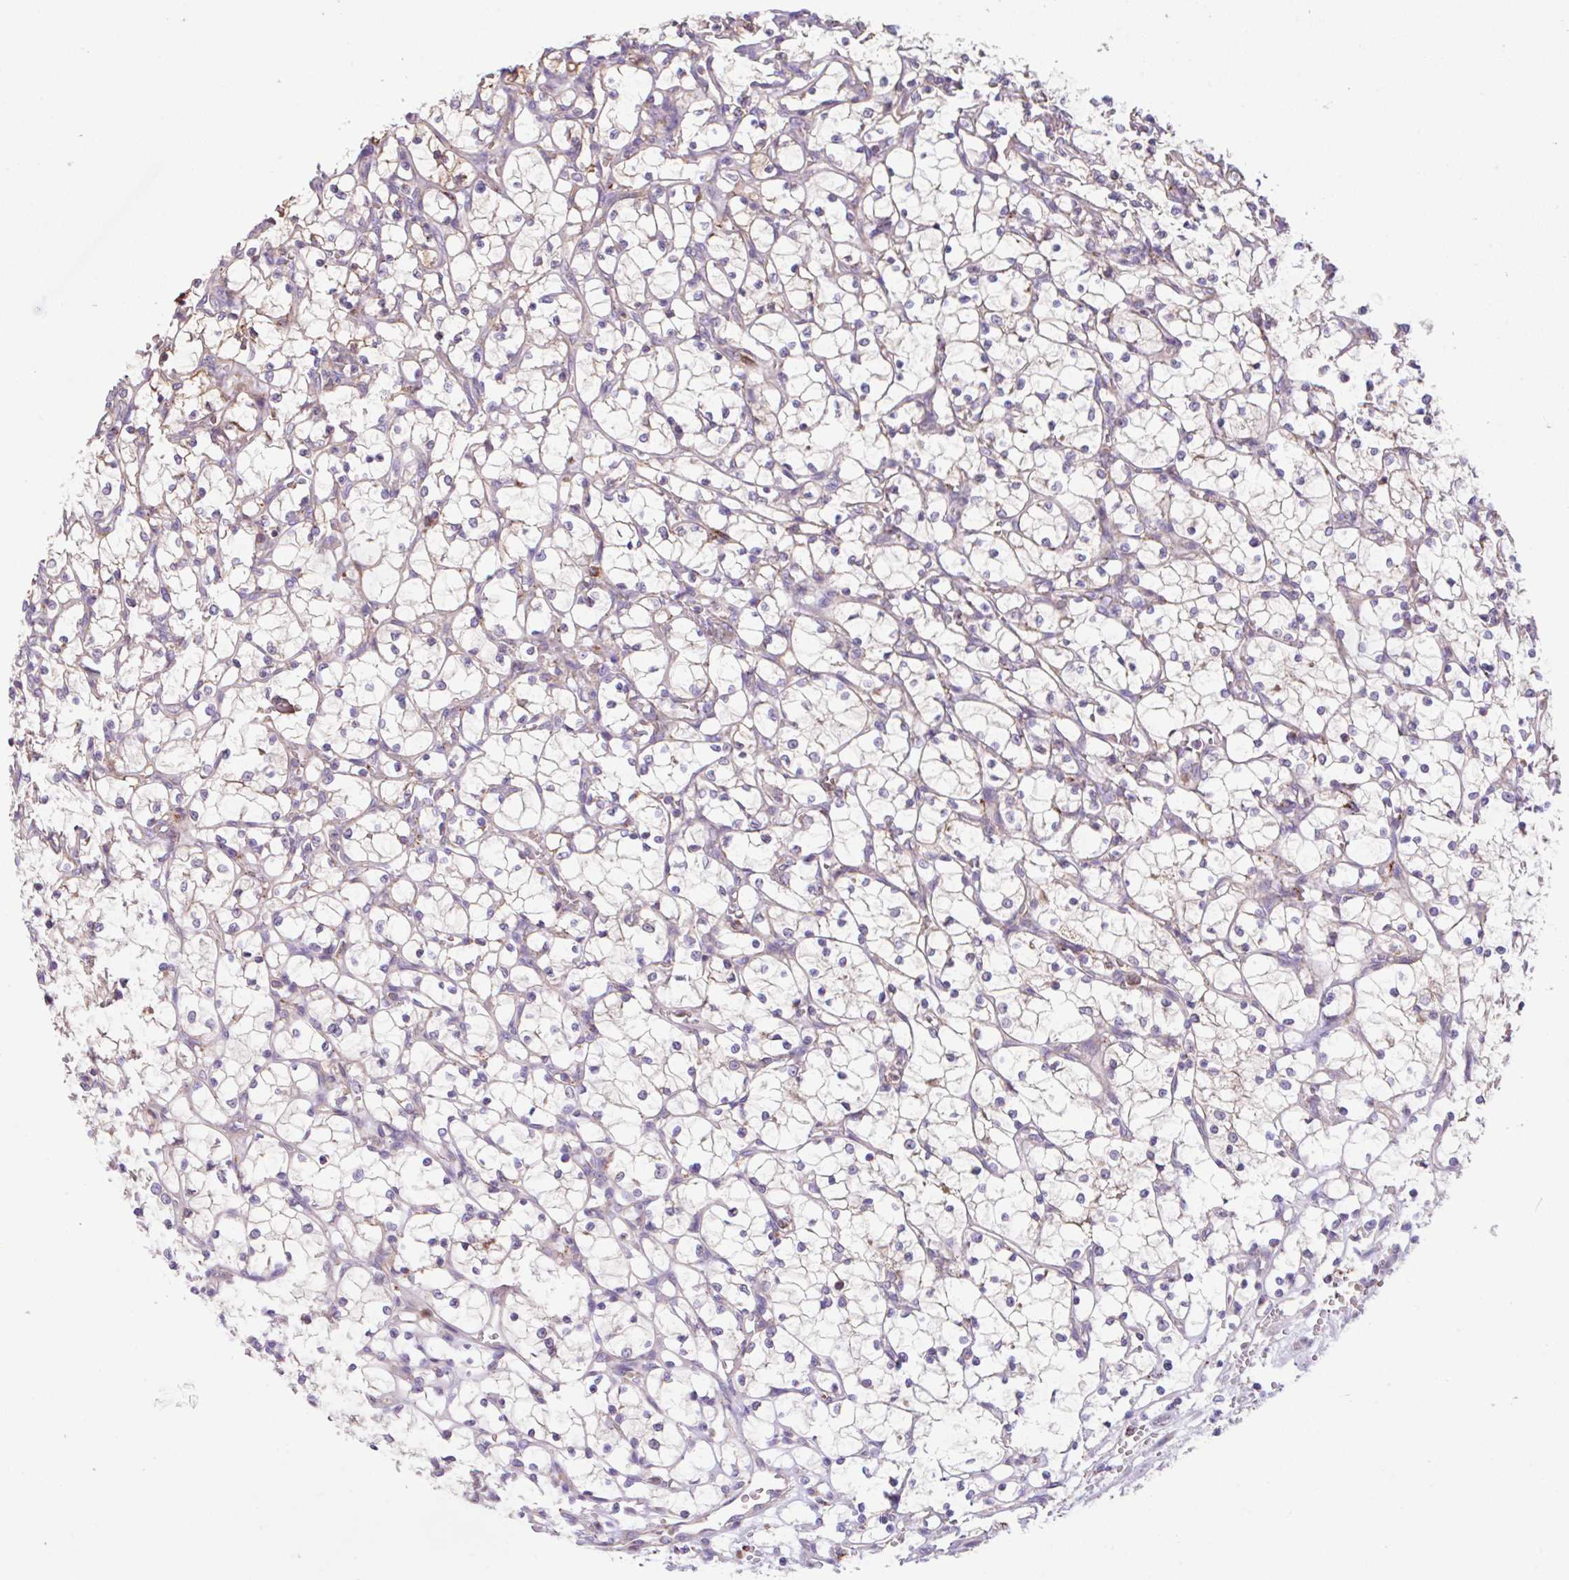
{"staining": {"intensity": "weak", "quantity": "<25%", "location": "cytoplasmic/membranous"}, "tissue": "renal cancer", "cell_type": "Tumor cells", "image_type": "cancer", "snomed": [{"axis": "morphology", "description": "Adenocarcinoma, NOS"}, {"axis": "topography", "description": "Kidney"}], "caption": "A histopathology image of human renal cancer (adenocarcinoma) is negative for staining in tumor cells. (DAB immunohistochemistry (IHC) visualized using brightfield microscopy, high magnification).", "gene": "RALBP1", "patient": {"sex": "female", "age": 69}}